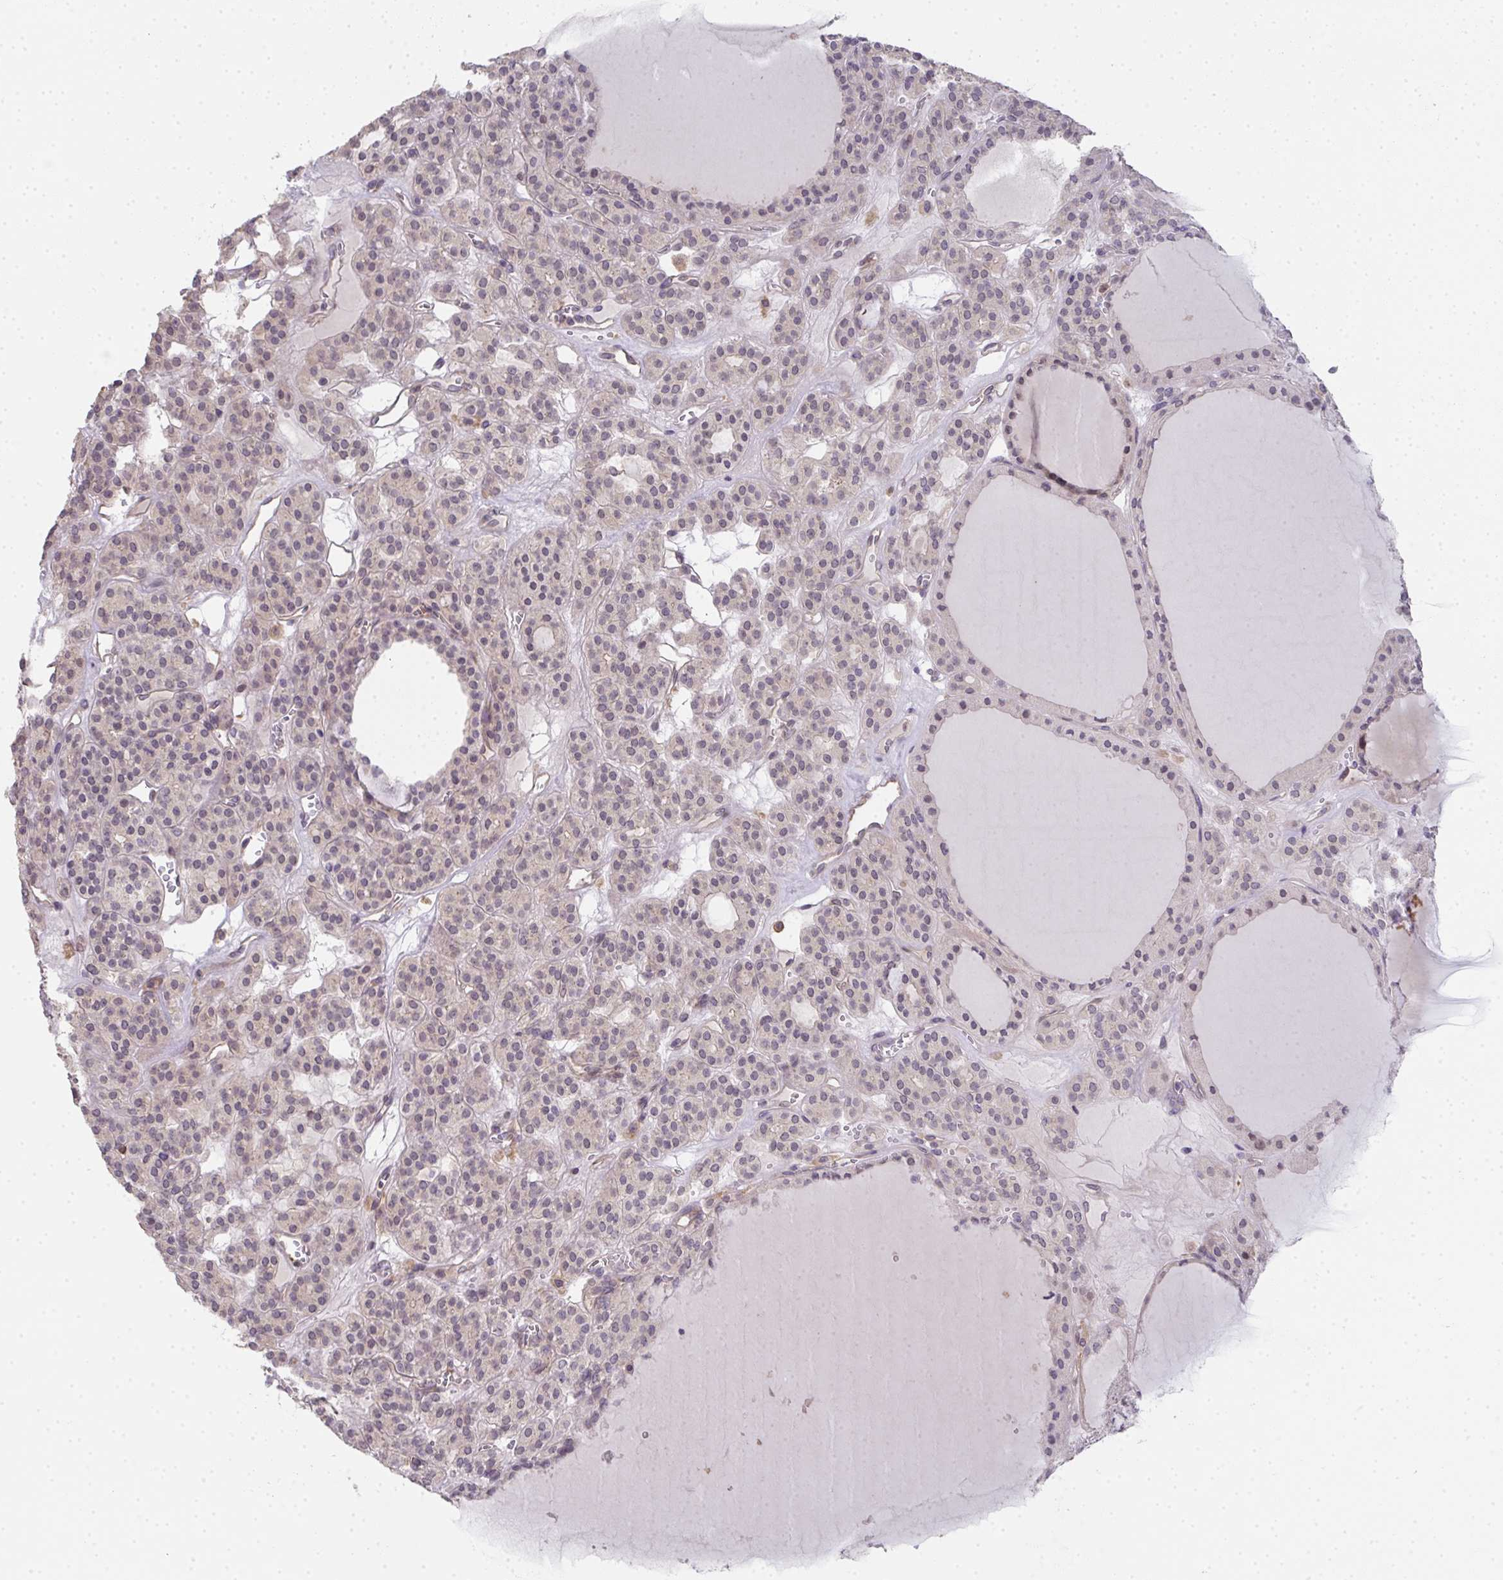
{"staining": {"intensity": "weak", "quantity": "25%-75%", "location": "nuclear"}, "tissue": "thyroid cancer", "cell_type": "Tumor cells", "image_type": "cancer", "snomed": [{"axis": "morphology", "description": "Follicular adenoma carcinoma, NOS"}, {"axis": "topography", "description": "Thyroid gland"}], "caption": "Immunohistochemical staining of thyroid cancer (follicular adenoma carcinoma) demonstrates weak nuclear protein expression in approximately 25%-75% of tumor cells.", "gene": "EEF1AKMT1", "patient": {"sex": "female", "age": 63}}